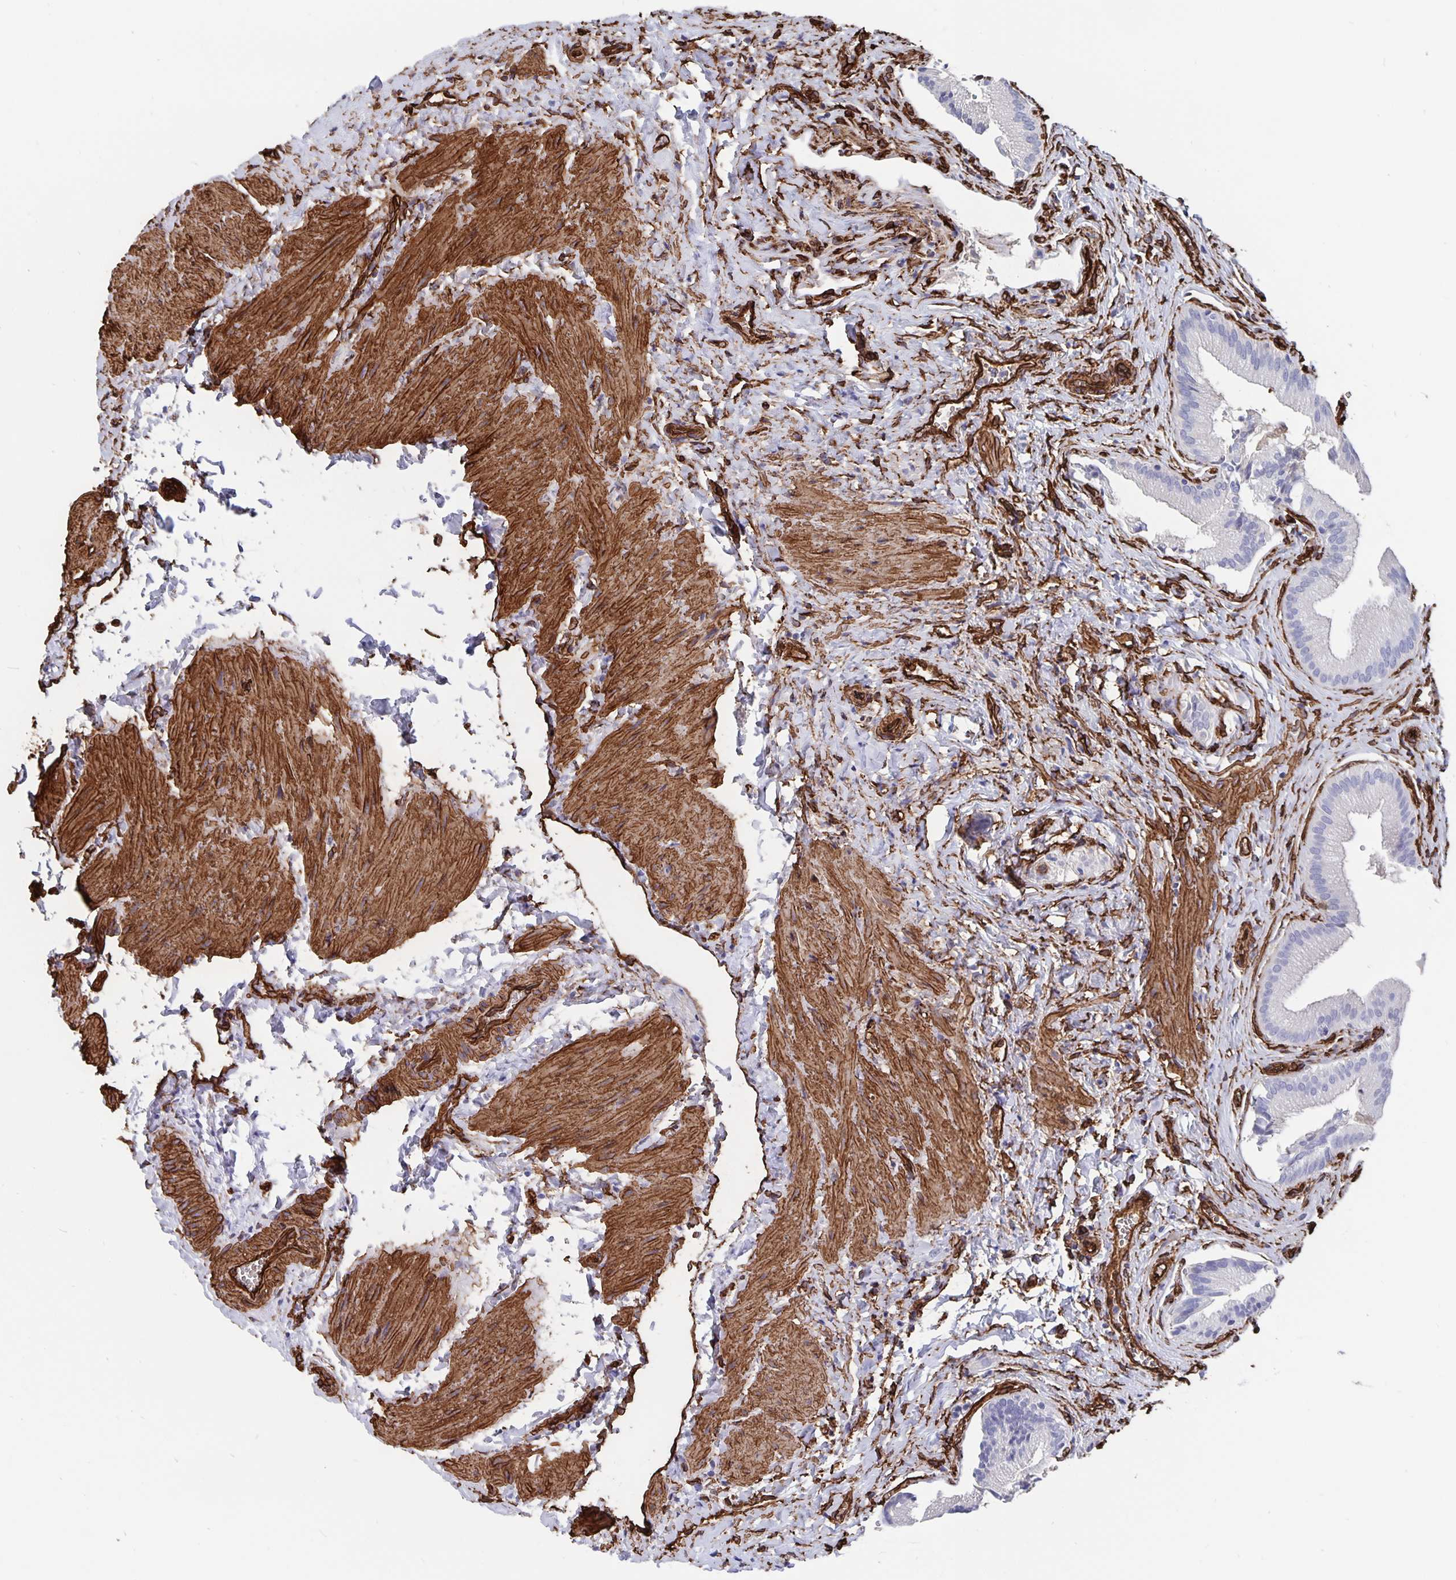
{"staining": {"intensity": "negative", "quantity": "none", "location": "none"}, "tissue": "gallbladder", "cell_type": "Glandular cells", "image_type": "normal", "snomed": [{"axis": "morphology", "description": "Normal tissue, NOS"}, {"axis": "topography", "description": "Gallbladder"}], "caption": "Gallbladder stained for a protein using immunohistochemistry displays no expression glandular cells.", "gene": "DCHS2", "patient": {"sex": "male", "age": 17}}